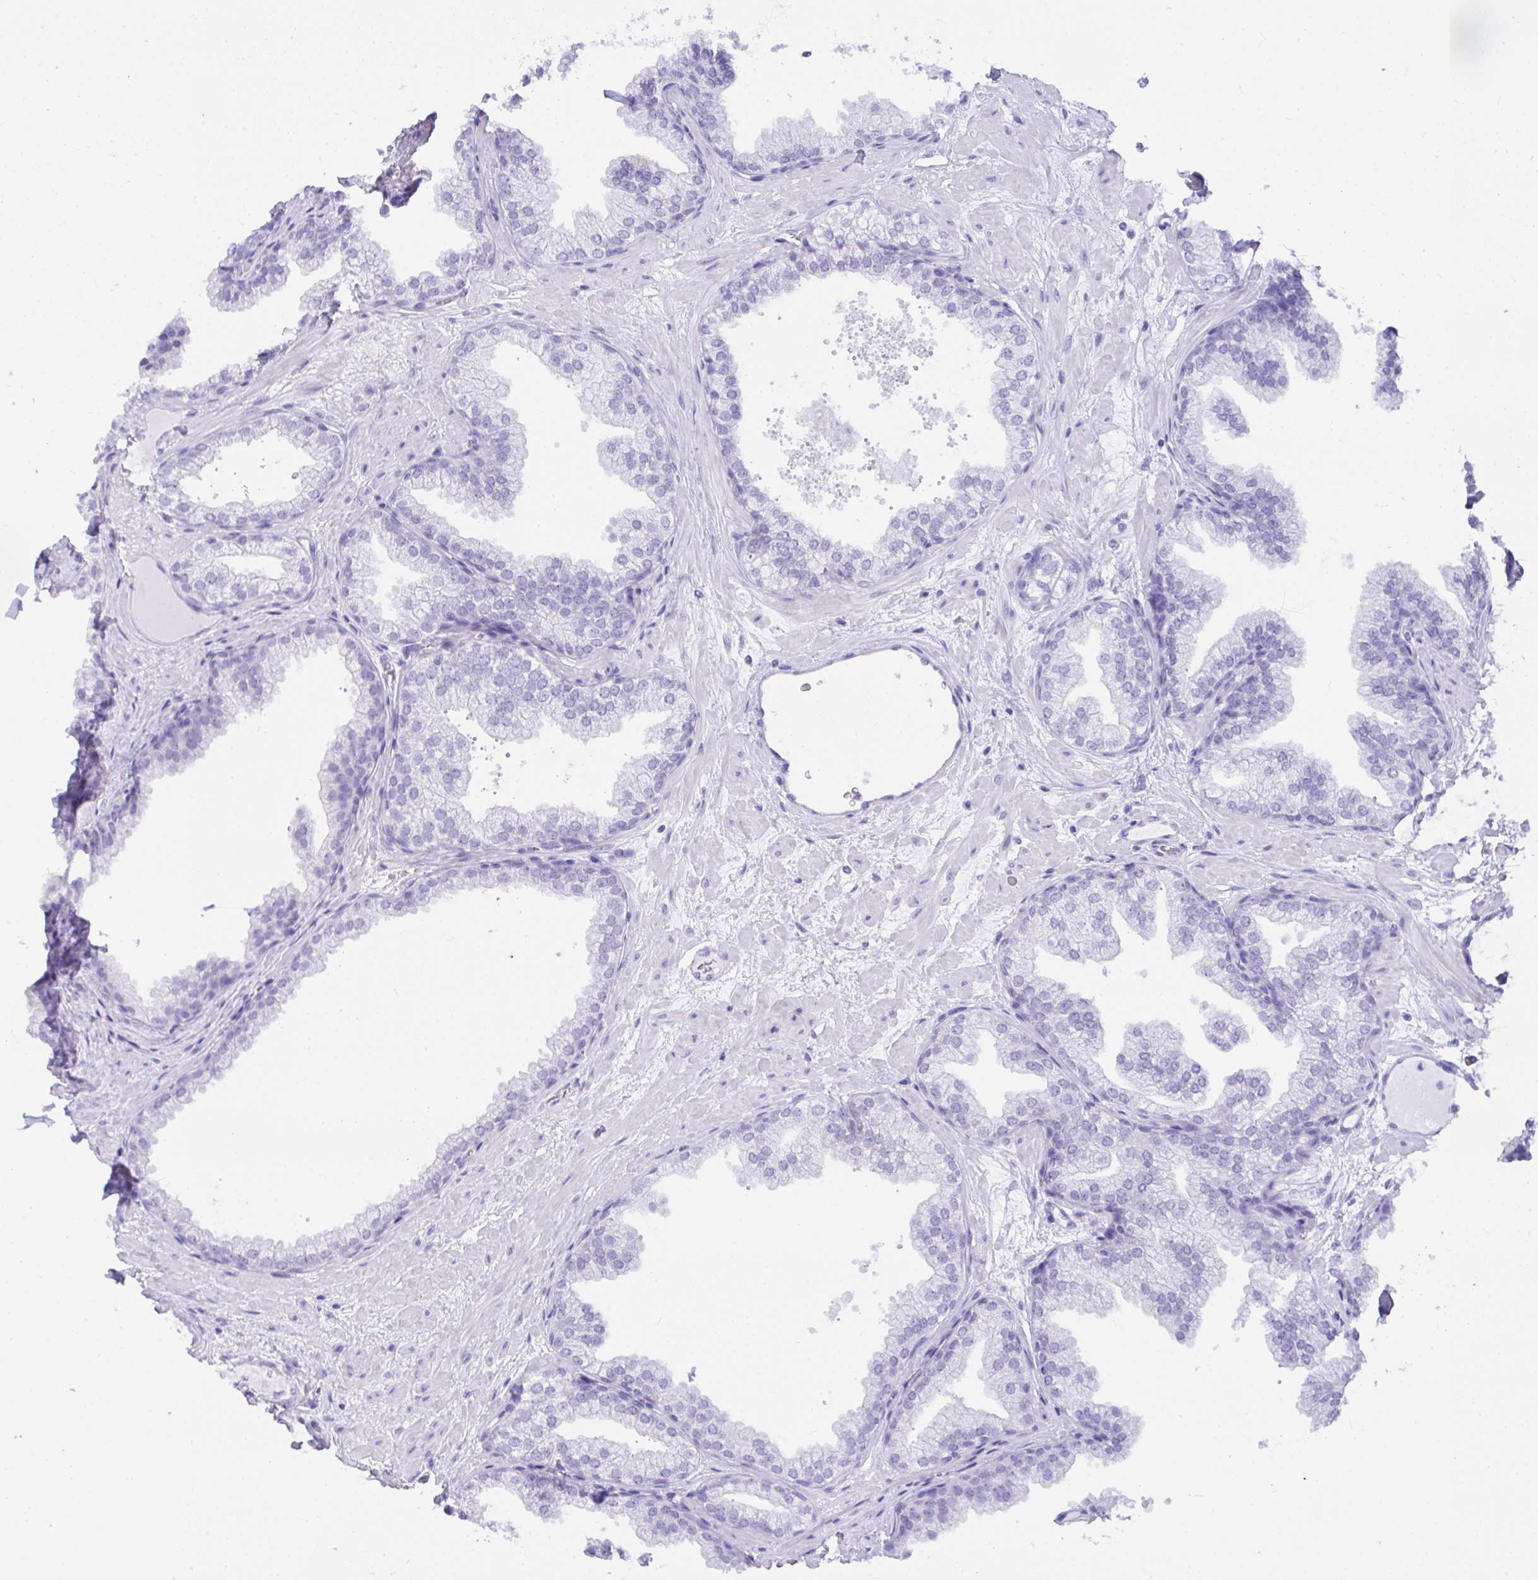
{"staining": {"intensity": "negative", "quantity": "none", "location": "none"}, "tissue": "prostate", "cell_type": "Glandular cells", "image_type": "normal", "snomed": [{"axis": "morphology", "description": "Normal tissue, NOS"}, {"axis": "topography", "description": "Prostate"}], "caption": "Immunohistochemical staining of benign prostate shows no significant positivity in glandular cells.", "gene": "SEL1L2", "patient": {"sex": "male", "age": 37}}